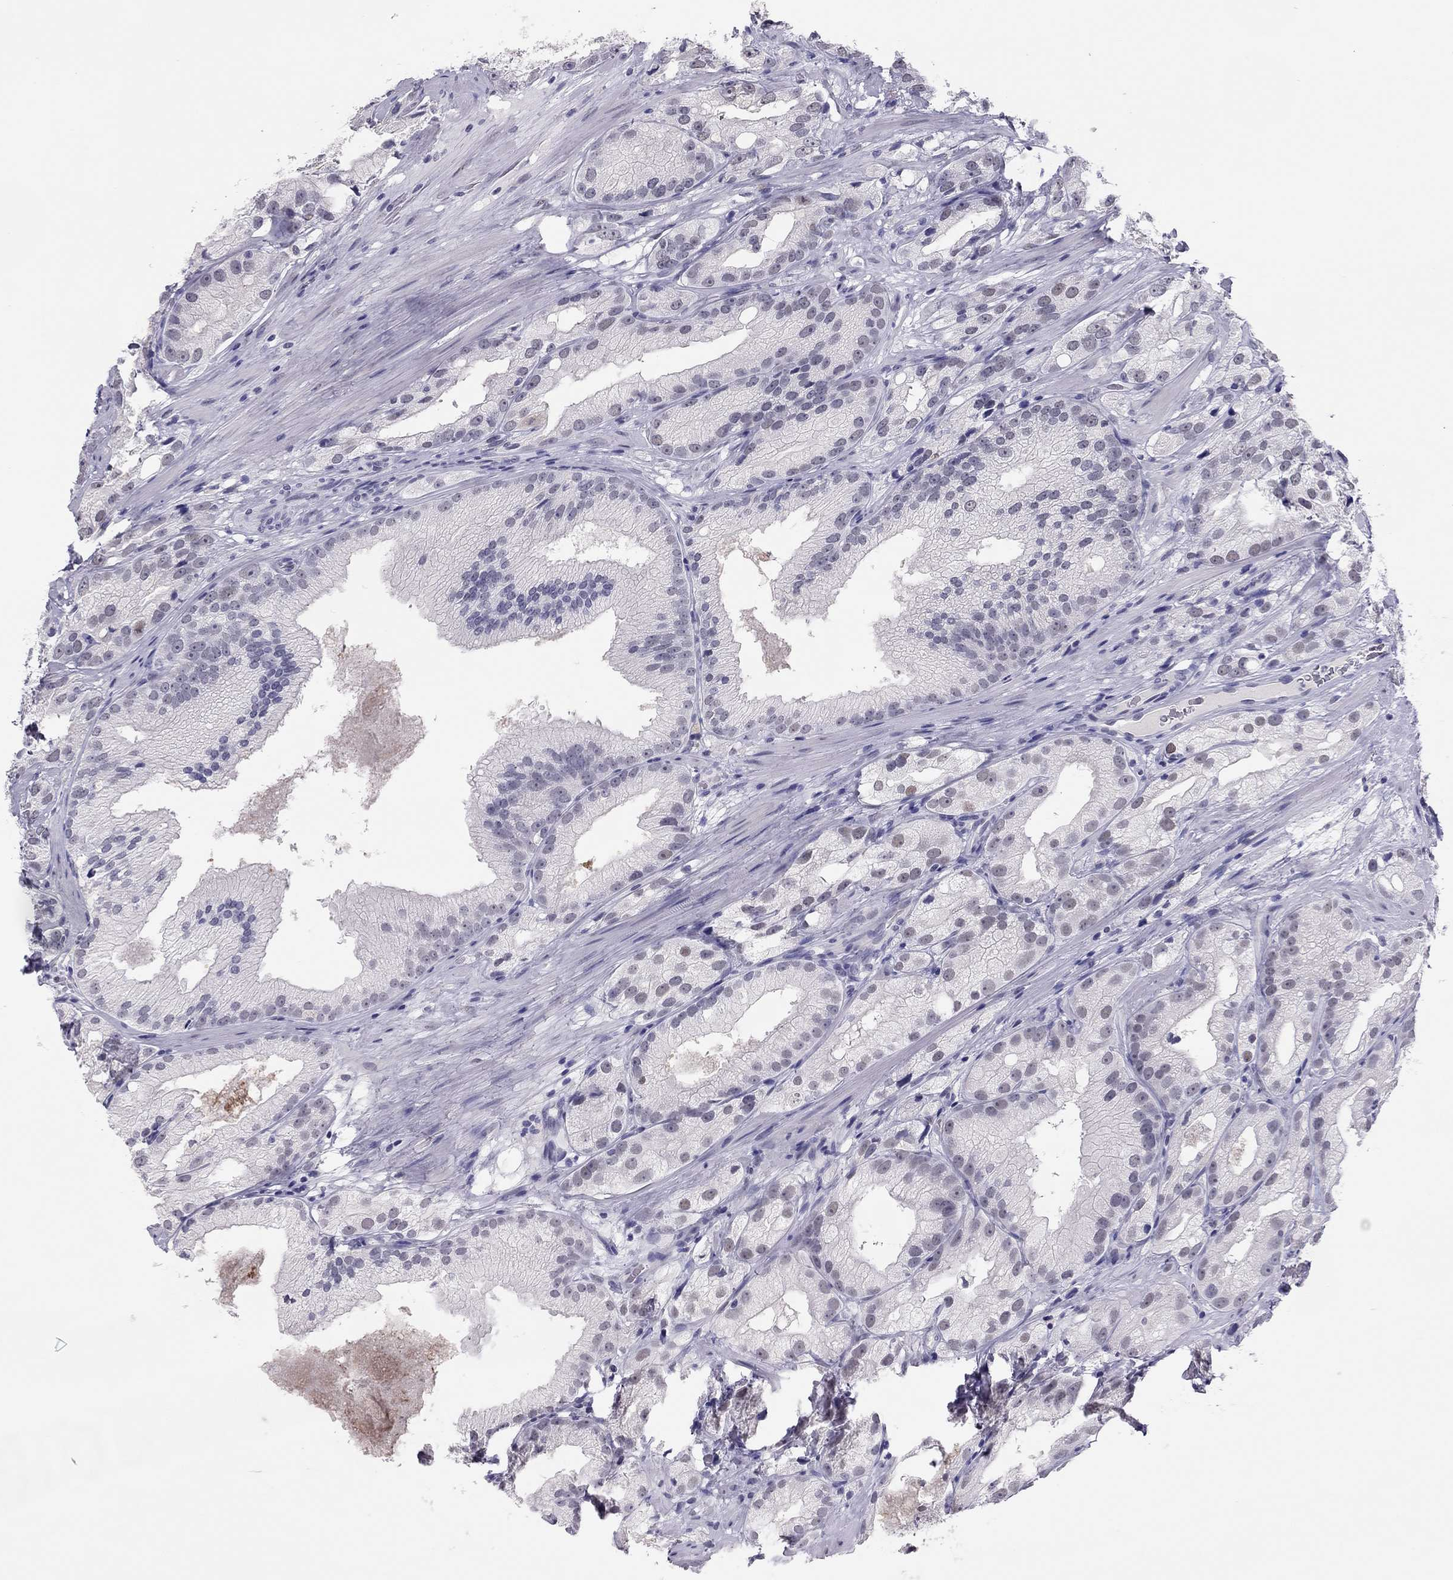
{"staining": {"intensity": "weak", "quantity": "<25%", "location": "nuclear"}, "tissue": "prostate cancer", "cell_type": "Tumor cells", "image_type": "cancer", "snomed": [{"axis": "morphology", "description": "Adenocarcinoma, High grade"}, {"axis": "topography", "description": "Prostate and seminal vesicle, NOS"}], "caption": "Photomicrograph shows no protein staining in tumor cells of adenocarcinoma (high-grade) (prostate) tissue.", "gene": "PHOX2A", "patient": {"sex": "male", "age": 62}}